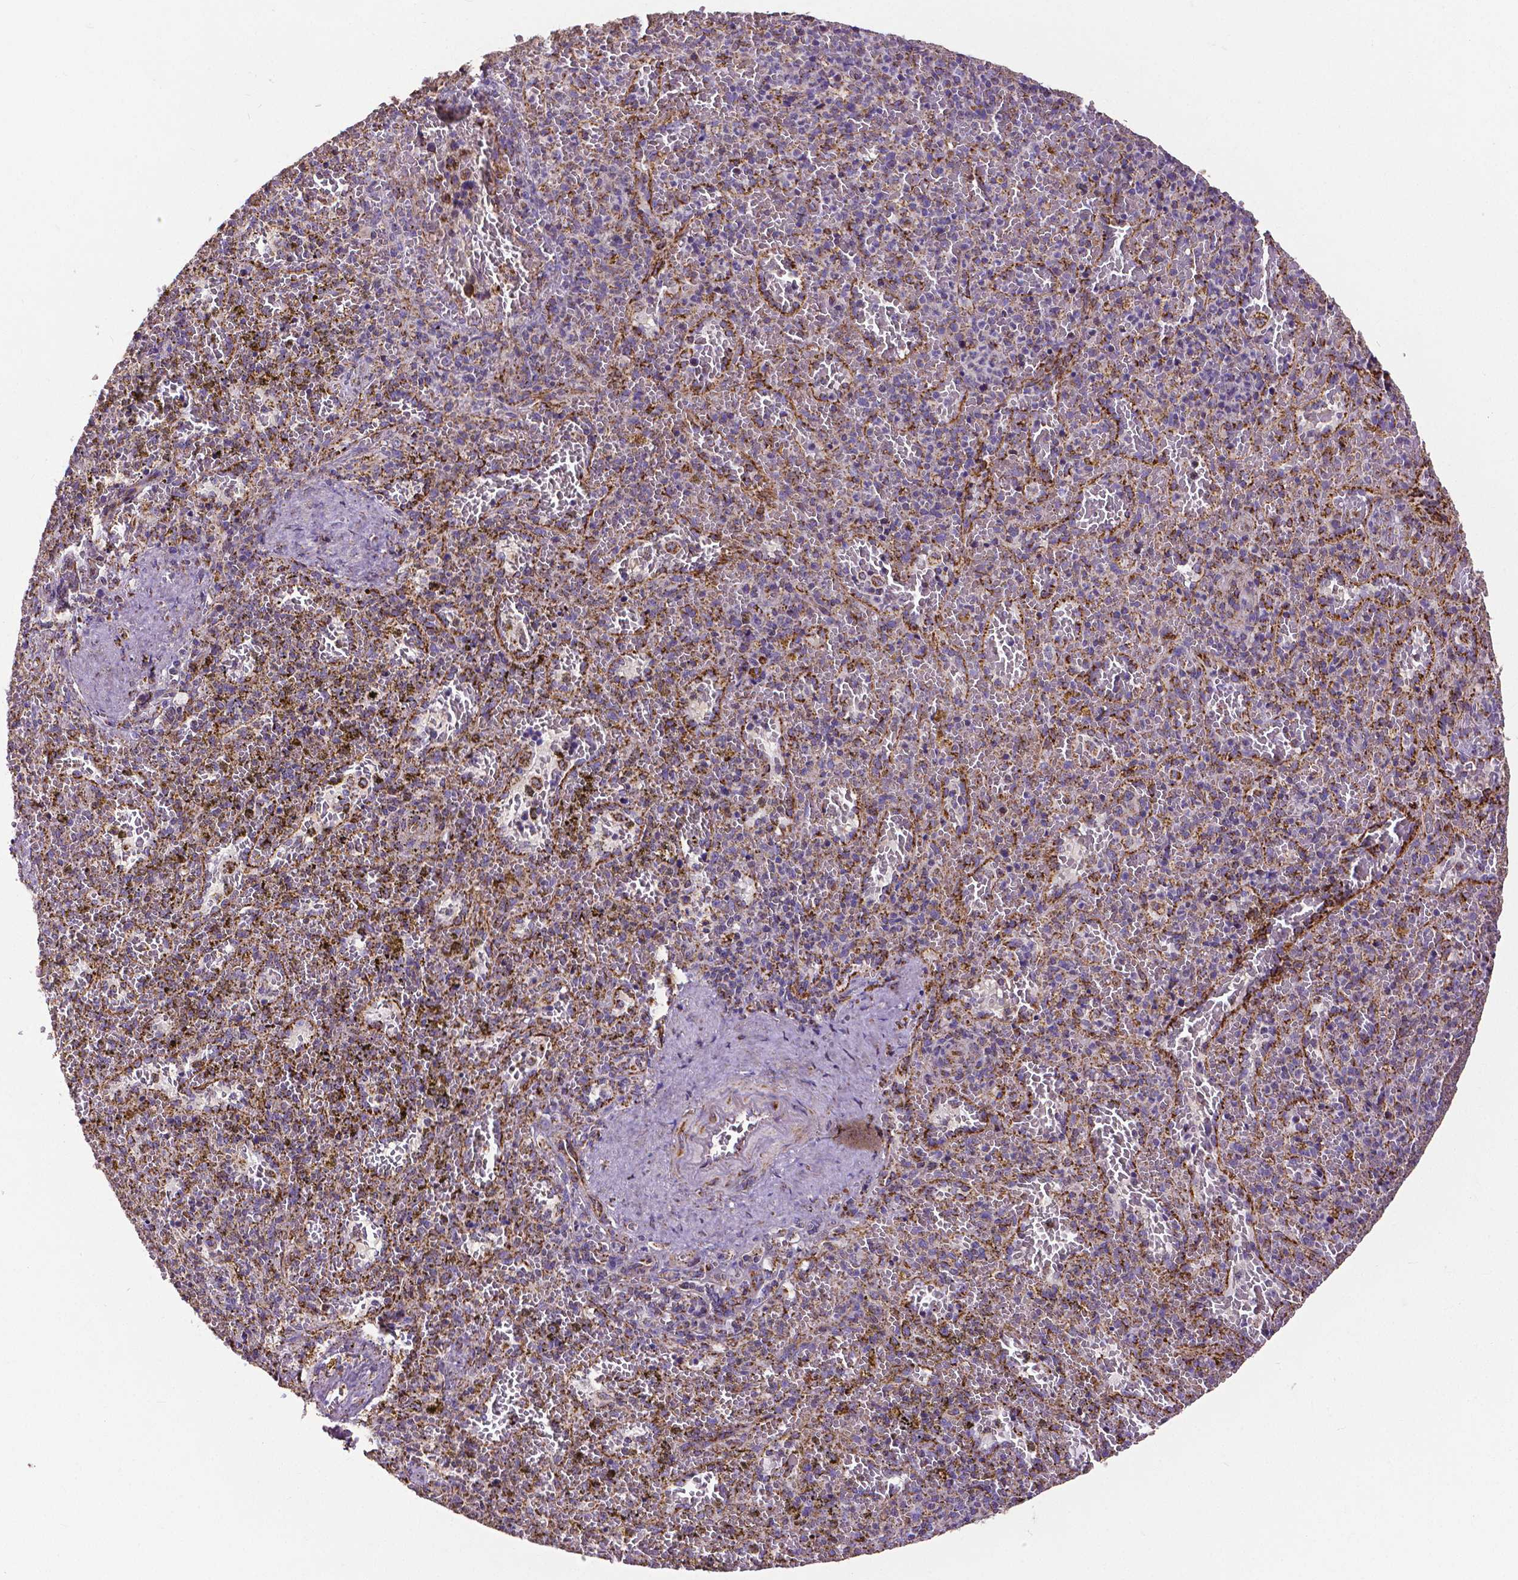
{"staining": {"intensity": "strong", "quantity": "25%-75%", "location": "cytoplasmic/membranous"}, "tissue": "spleen", "cell_type": "Cells in red pulp", "image_type": "normal", "snomed": [{"axis": "morphology", "description": "Normal tissue, NOS"}, {"axis": "topography", "description": "Spleen"}], "caption": "Spleen stained with DAB (3,3'-diaminobenzidine) immunohistochemistry (IHC) exhibits high levels of strong cytoplasmic/membranous positivity in approximately 25%-75% of cells in red pulp.", "gene": "MACC1", "patient": {"sex": "female", "age": 50}}